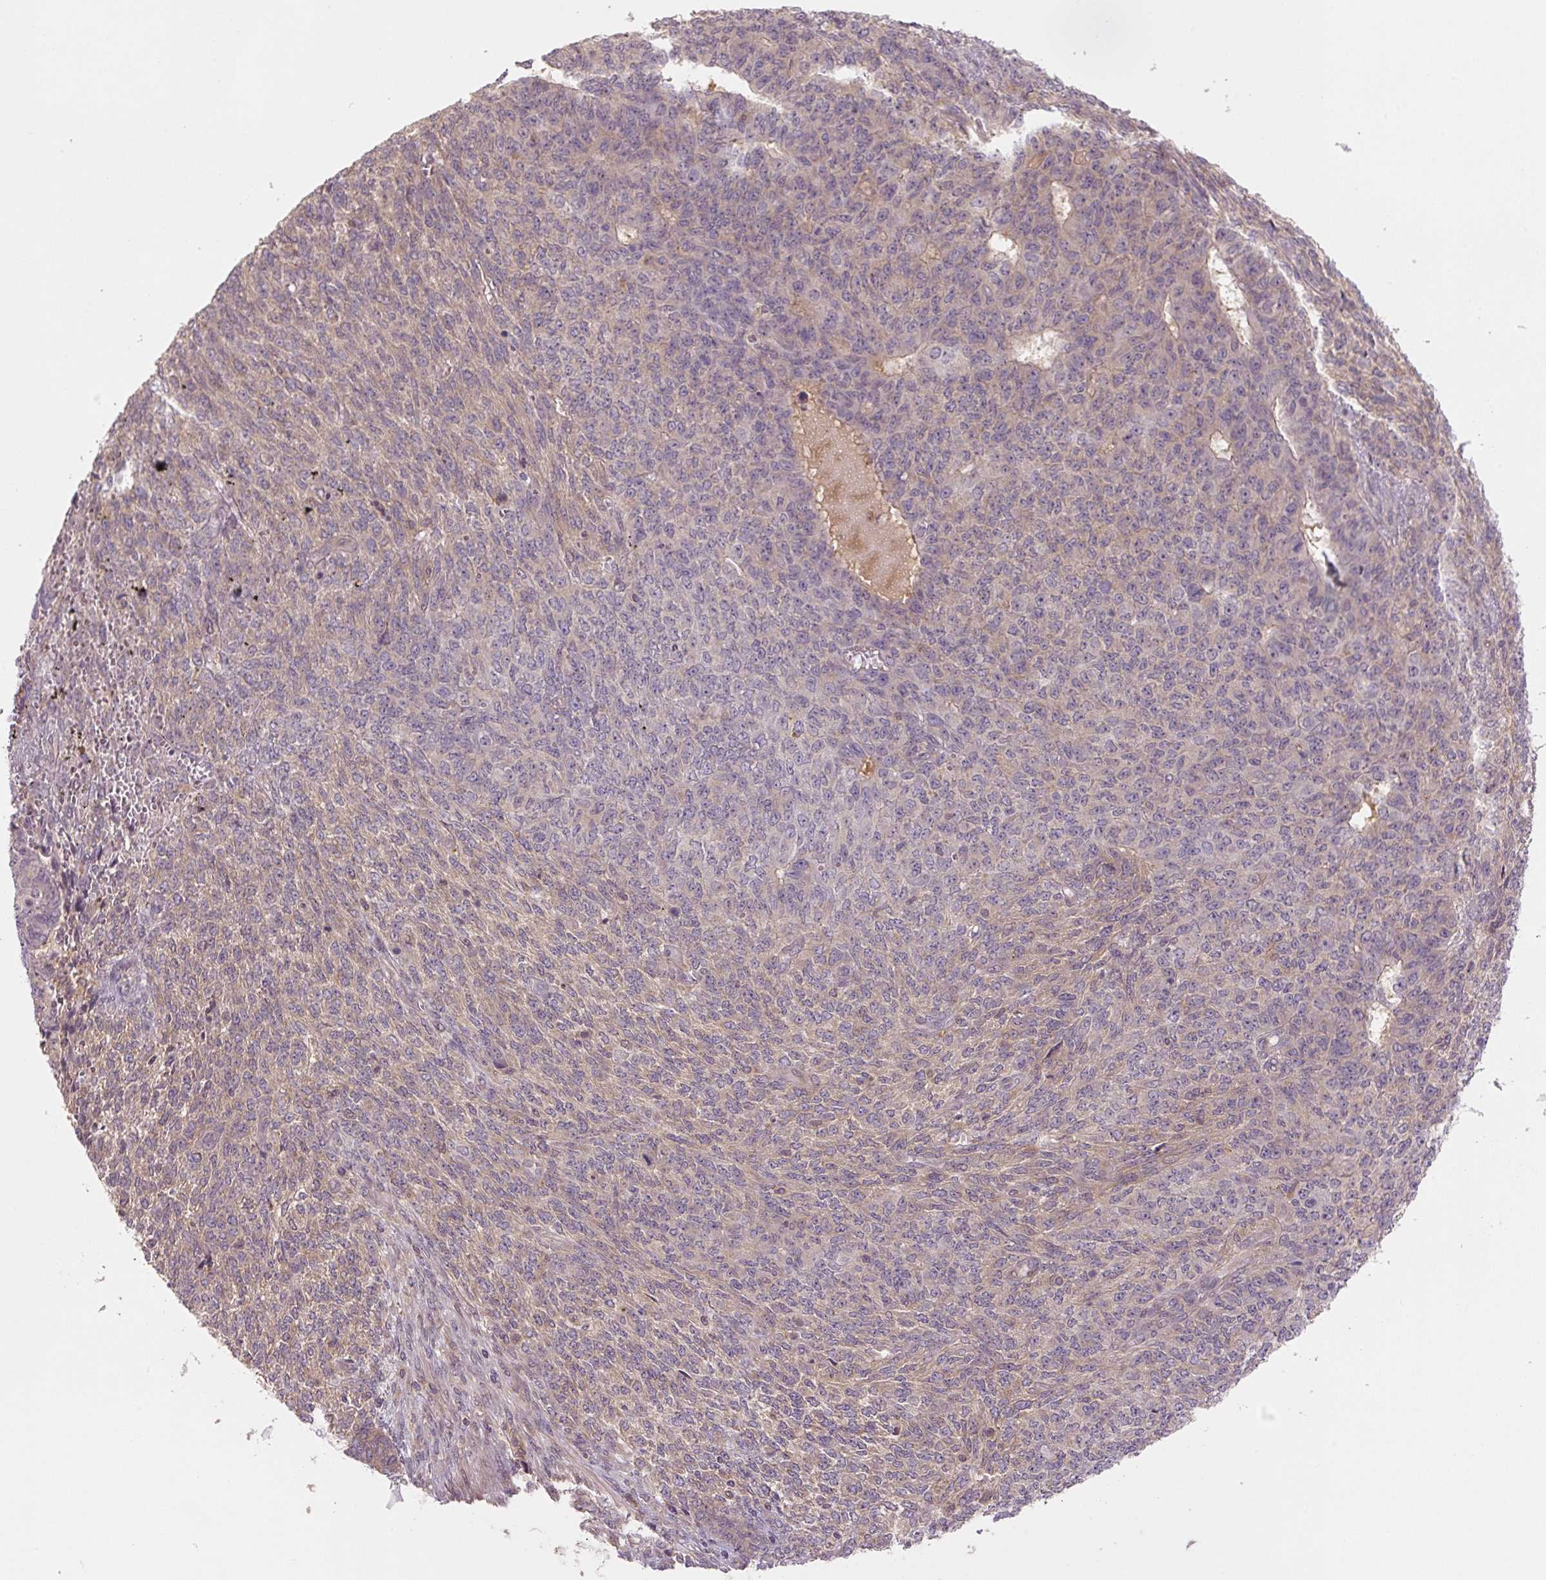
{"staining": {"intensity": "weak", "quantity": "<25%", "location": "cytoplasmic/membranous"}, "tissue": "endometrial cancer", "cell_type": "Tumor cells", "image_type": "cancer", "snomed": [{"axis": "morphology", "description": "Adenocarcinoma, NOS"}, {"axis": "topography", "description": "Endometrium"}], "caption": "Immunohistochemical staining of endometrial adenocarcinoma demonstrates no significant positivity in tumor cells.", "gene": "C2orf73", "patient": {"sex": "female", "age": 32}}